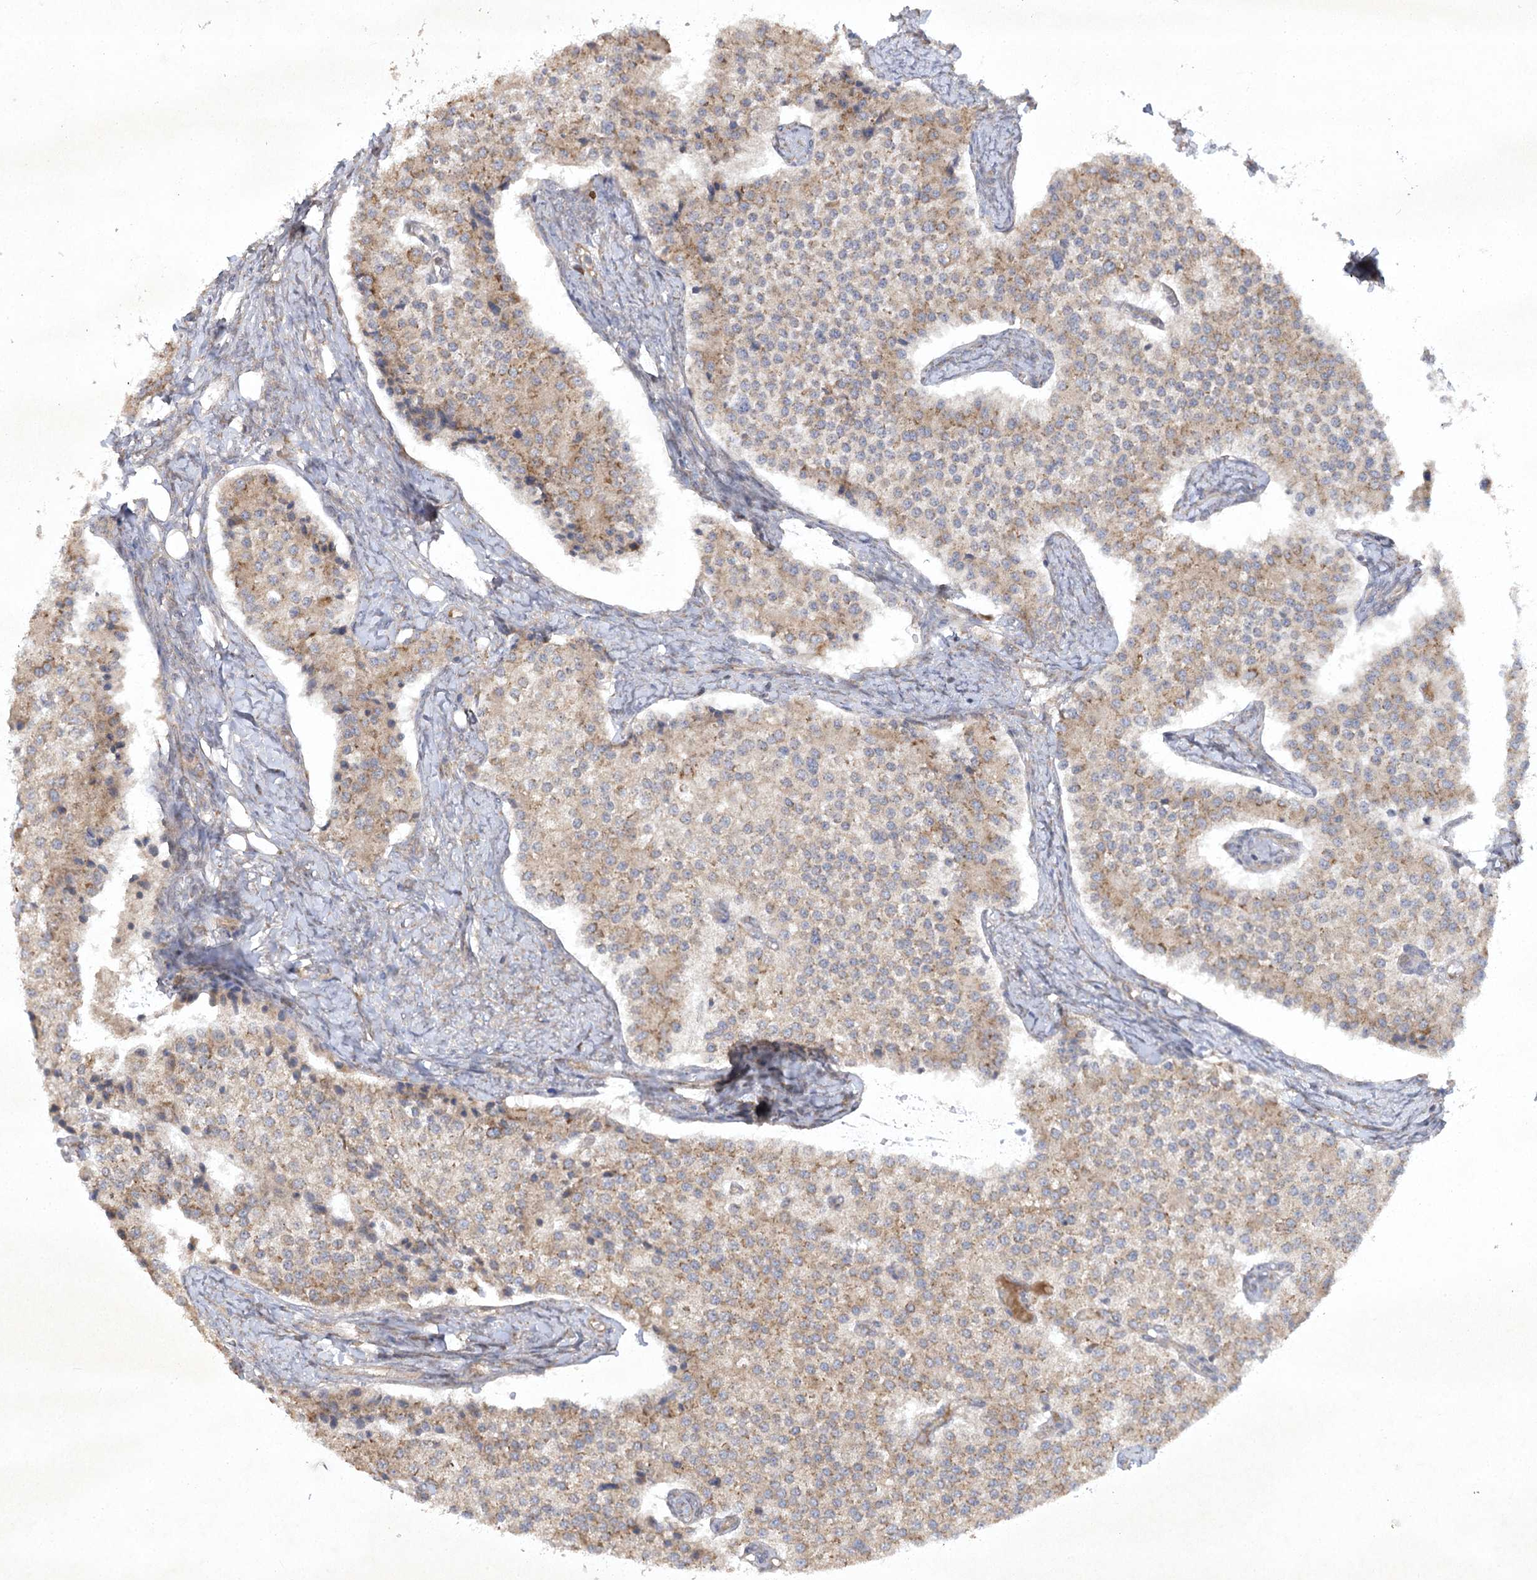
{"staining": {"intensity": "weak", "quantity": ">75%", "location": "cytoplasmic/membranous"}, "tissue": "carcinoid", "cell_type": "Tumor cells", "image_type": "cancer", "snomed": [{"axis": "morphology", "description": "Carcinoid, malignant, NOS"}, {"axis": "topography", "description": "Colon"}], "caption": "Human malignant carcinoid stained for a protein (brown) reveals weak cytoplasmic/membranous positive expression in approximately >75% of tumor cells.", "gene": "TRAF3IP1", "patient": {"sex": "female", "age": 52}}